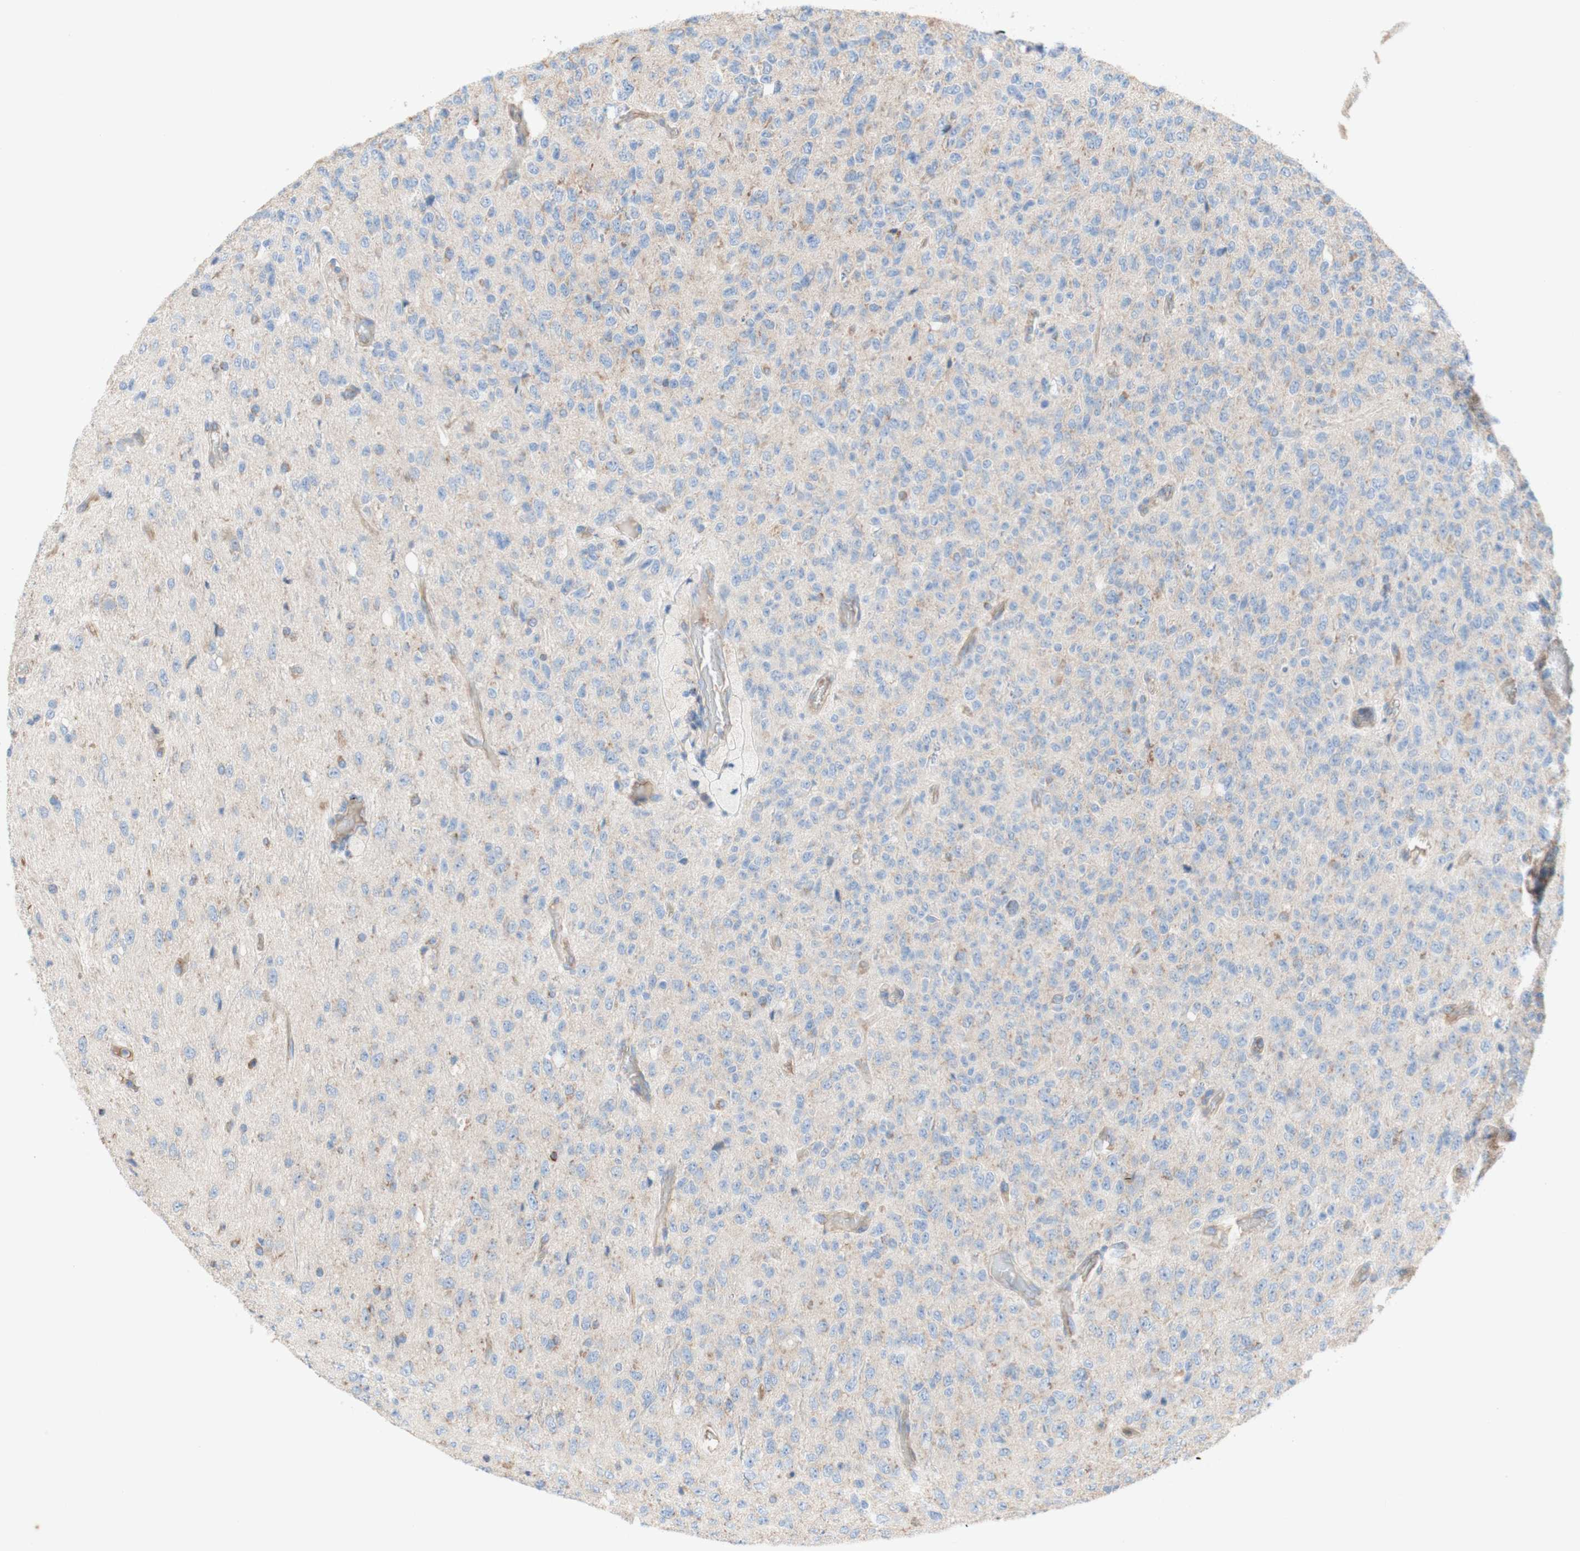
{"staining": {"intensity": "weak", "quantity": "<25%", "location": "cytoplasmic/membranous"}, "tissue": "glioma", "cell_type": "Tumor cells", "image_type": "cancer", "snomed": [{"axis": "morphology", "description": "Glioma, malignant, High grade"}, {"axis": "topography", "description": "pancreas cauda"}], "caption": "IHC image of neoplastic tissue: human glioma stained with DAB shows no significant protein expression in tumor cells. The staining is performed using DAB brown chromogen with nuclei counter-stained in using hematoxylin.", "gene": "SDHB", "patient": {"sex": "male", "age": 60}}